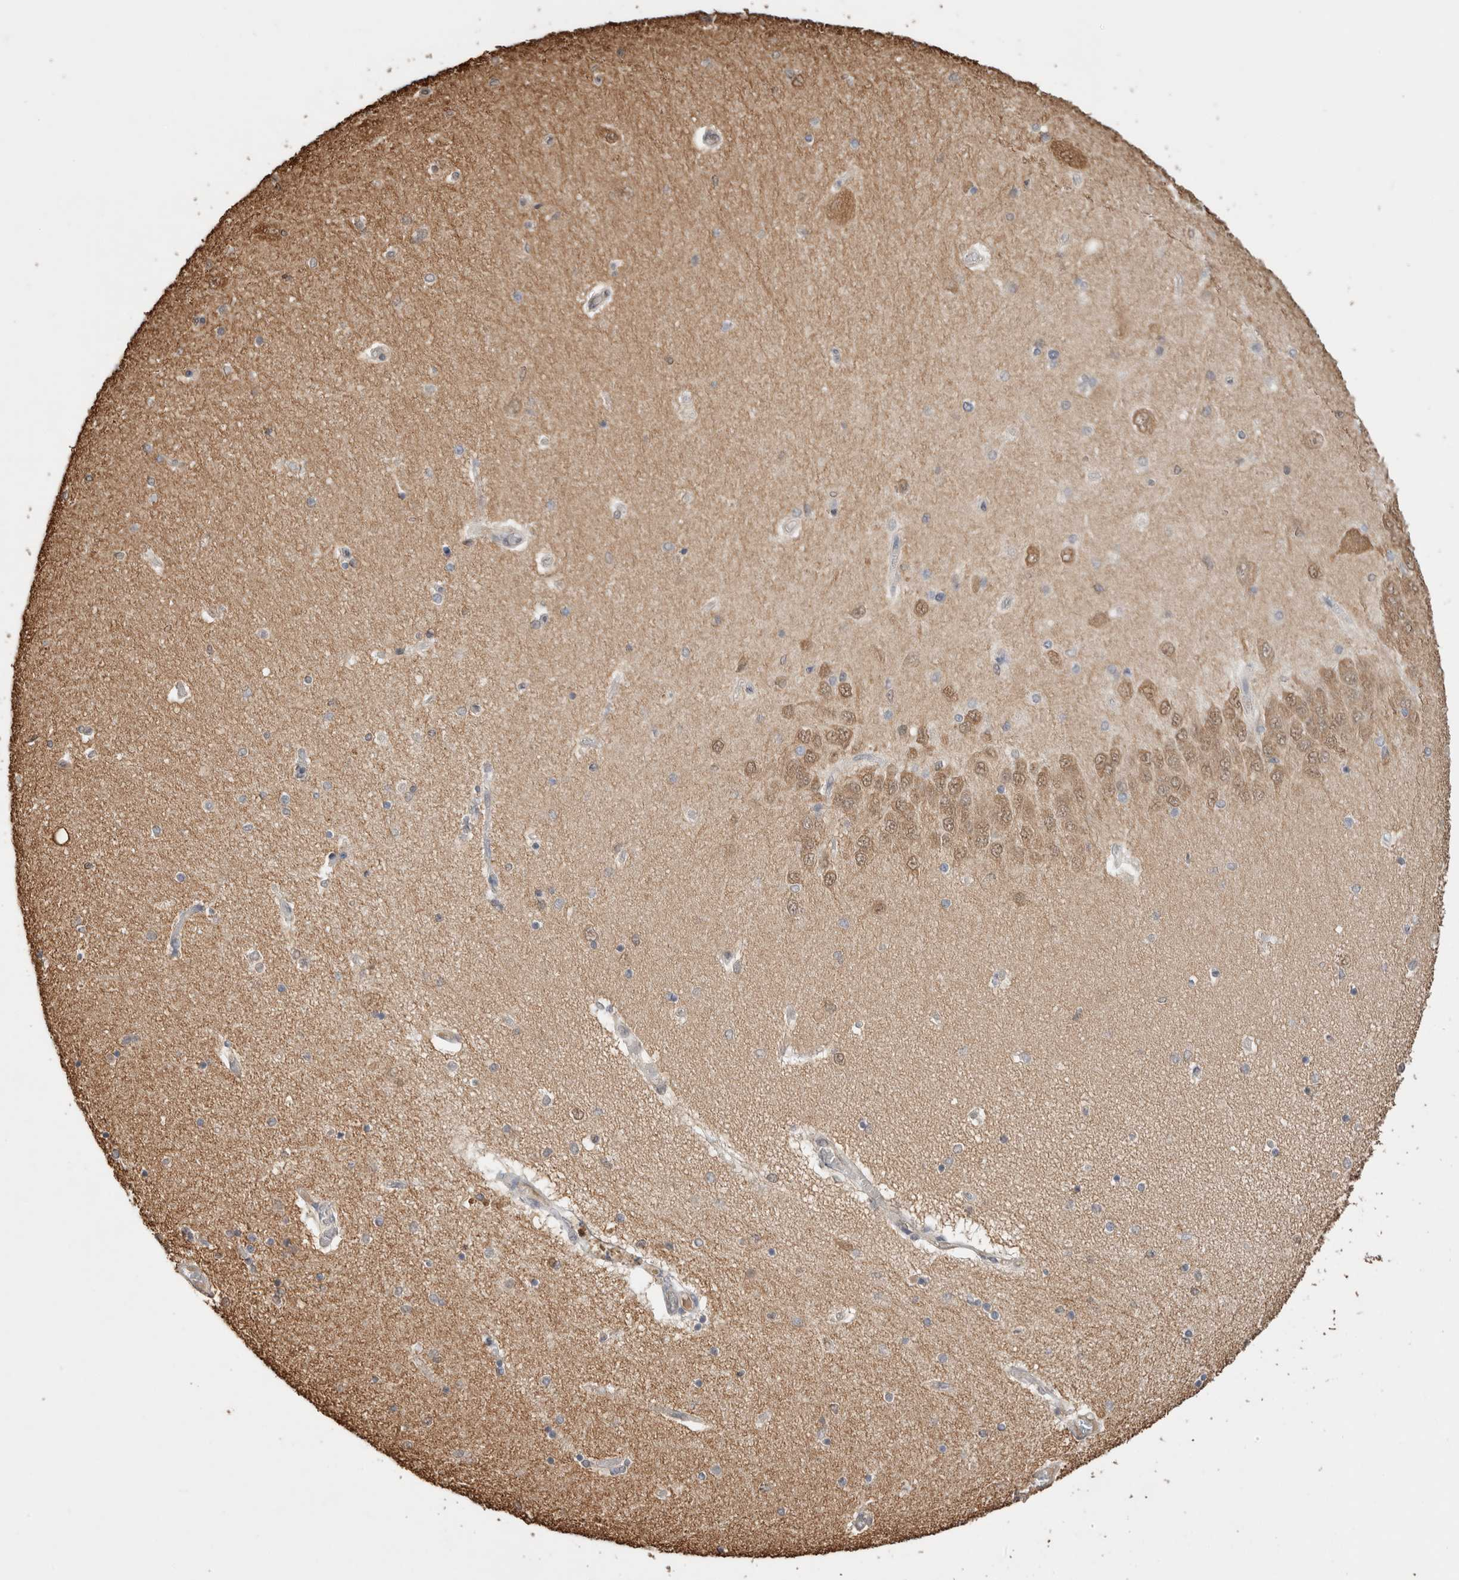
{"staining": {"intensity": "moderate", "quantity": "<25%", "location": "cytoplasmic/membranous"}, "tissue": "hippocampus", "cell_type": "Glial cells", "image_type": "normal", "snomed": [{"axis": "morphology", "description": "Normal tissue, NOS"}, {"axis": "topography", "description": "Hippocampus"}], "caption": "Human hippocampus stained for a protein (brown) shows moderate cytoplasmic/membranous positive staining in about <25% of glial cells.", "gene": "YWHAH", "patient": {"sex": "female", "age": 54}}